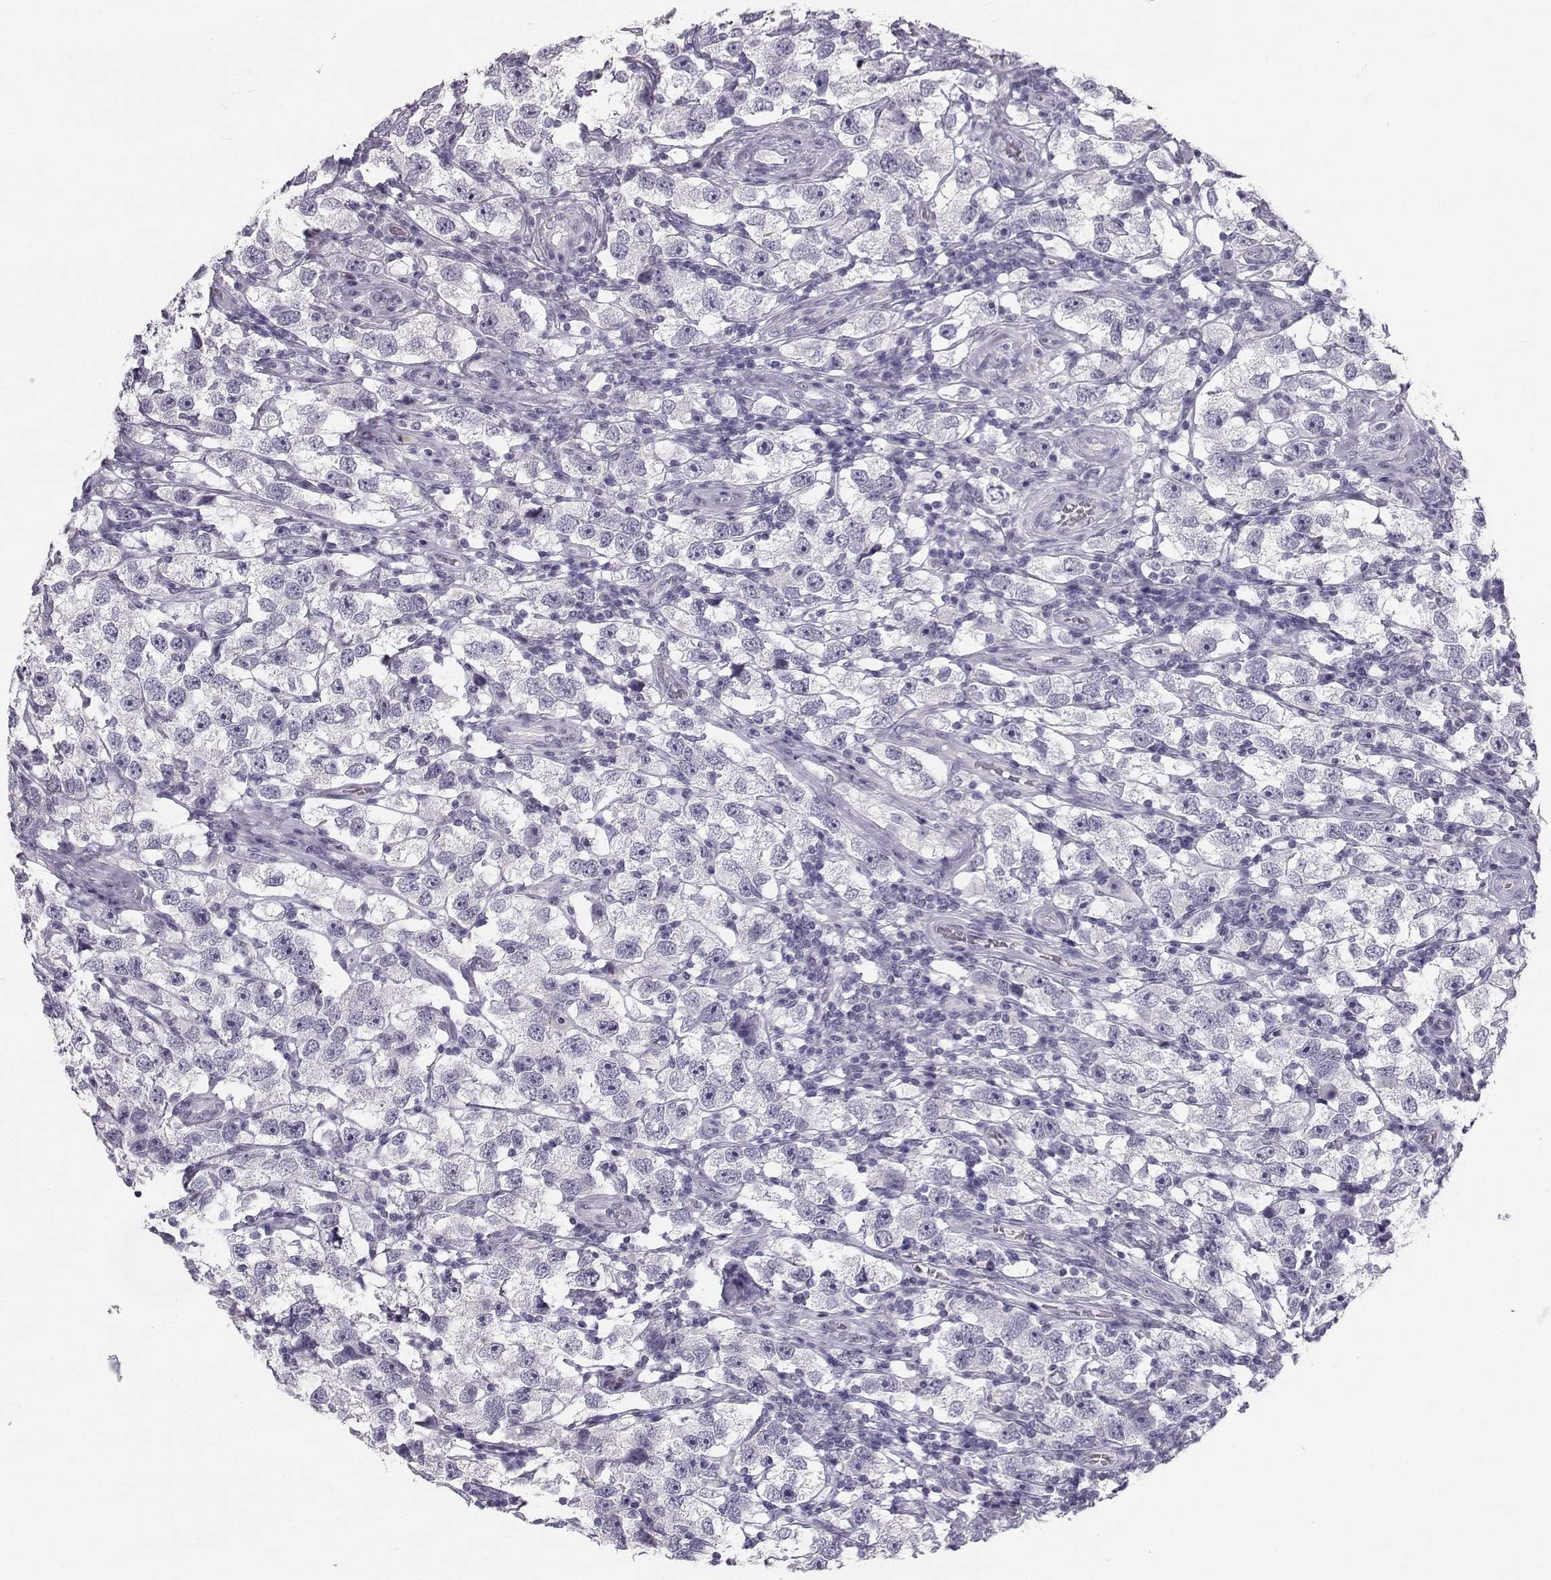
{"staining": {"intensity": "negative", "quantity": "none", "location": "none"}, "tissue": "testis cancer", "cell_type": "Tumor cells", "image_type": "cancer", "snomed": [{"axis": "morphology", "description": "Seminoma, NOS"}, {"axis": "topography", "description": "Testis"}], "caption": "IHC of human testis cancer (seminoma) demonstrates no positivity in tumor cells.", "gene": "SYCE1", "patient": {"sex": "male", "age": 26}}